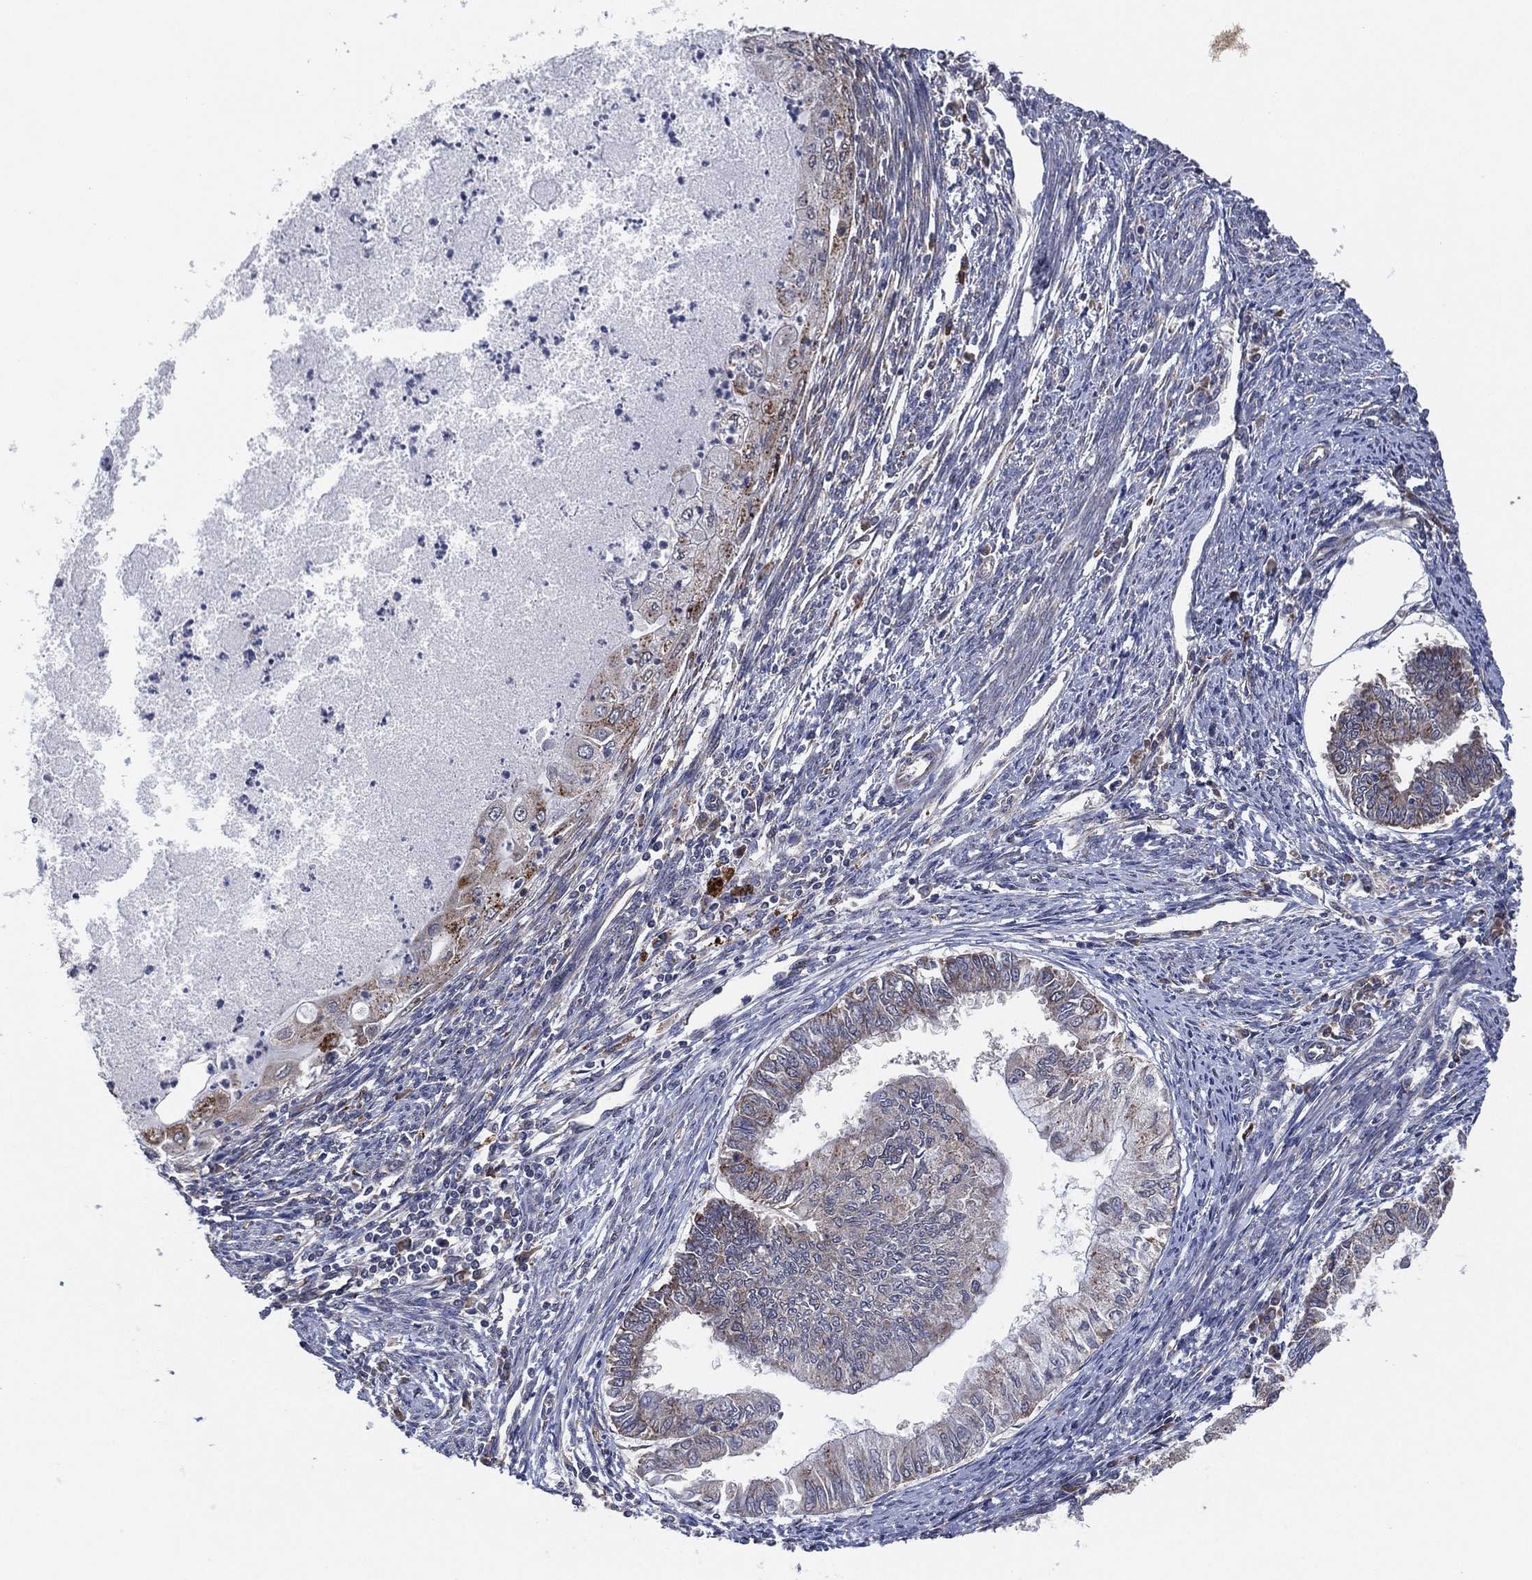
{"staining": {"intensity": "negative", "quantity": "none", "location": "none"}, "tissue": "endometrial cancer", "cell_type": "Tumor cells", "image_type": "cancer", "snomed": [{"axis": "morphology", "description": "Adenocarcinoma, NOS"}, {"axis": "topography", "description": "Endometrium"}], "caption": "Image shows no significant protein staining in tumor cells of adenocarcinoma (endometrial). (Immunohistochemistry (ihc), brightfield microscopy, high magnification).", "gene": "FAM104A", "patient": {"sex": "female", "age": 59}}